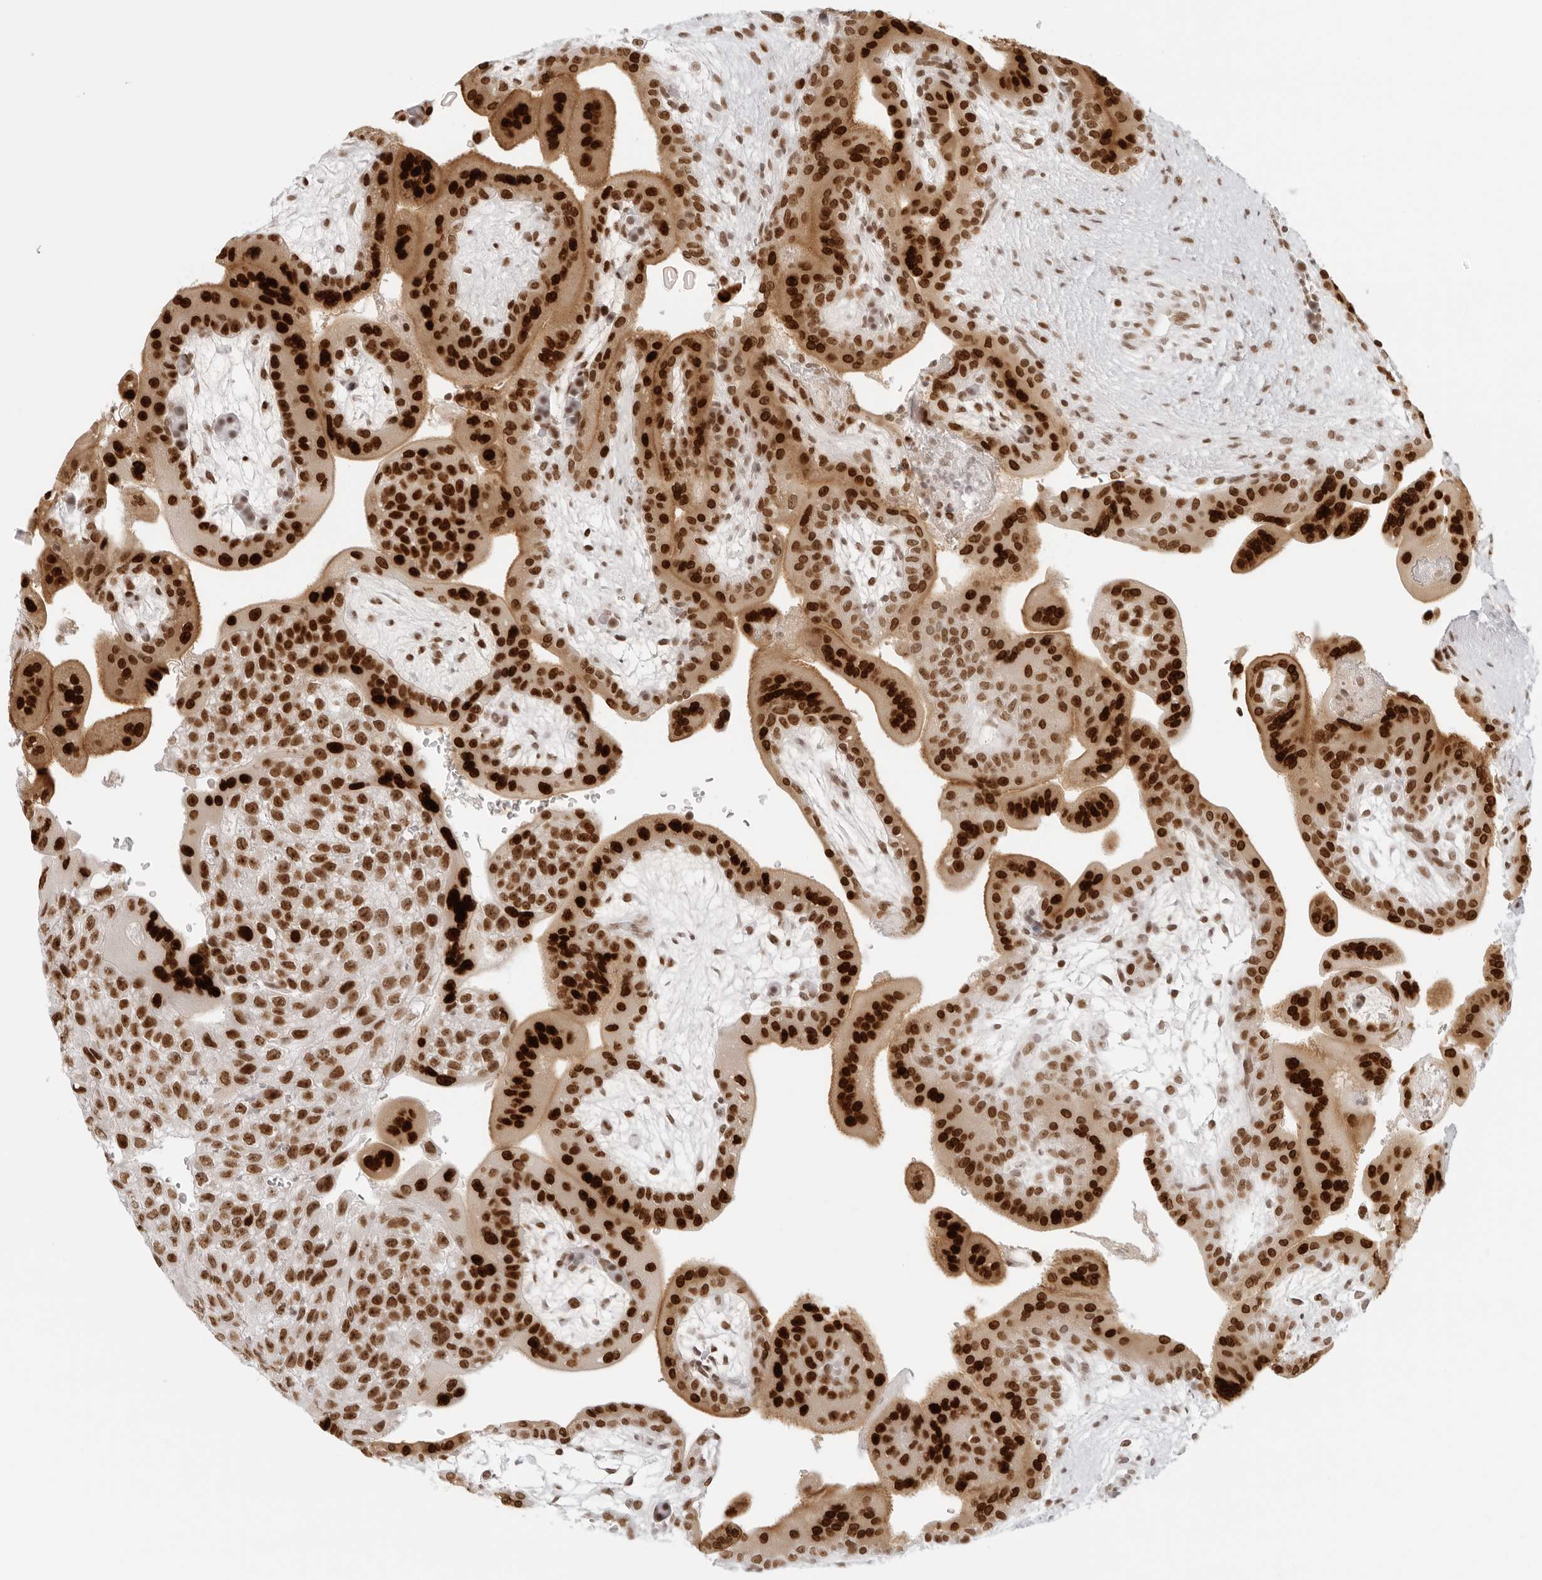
{"staining": {"intensity": "strong", "quantity": ">75%", "location": "nuclear"}, "tissue": "placenta", "cell_type": "Decidual cells", "image_type": "normal", "snomed": [{"axis": "morphology", "description": "Normal tissue, NOS"}, {"axis": "topography", "description": "Placenta"}], "caption": "Brown immunohistochemical staining in normal human placenta reveals strong nuclear staining in approximately >75% of decidual cells. (DAB = brown stain, brightfield microscopy at high magnification).", "gene": "RCC1", "patient": {"sex": "female", "age": 35}}